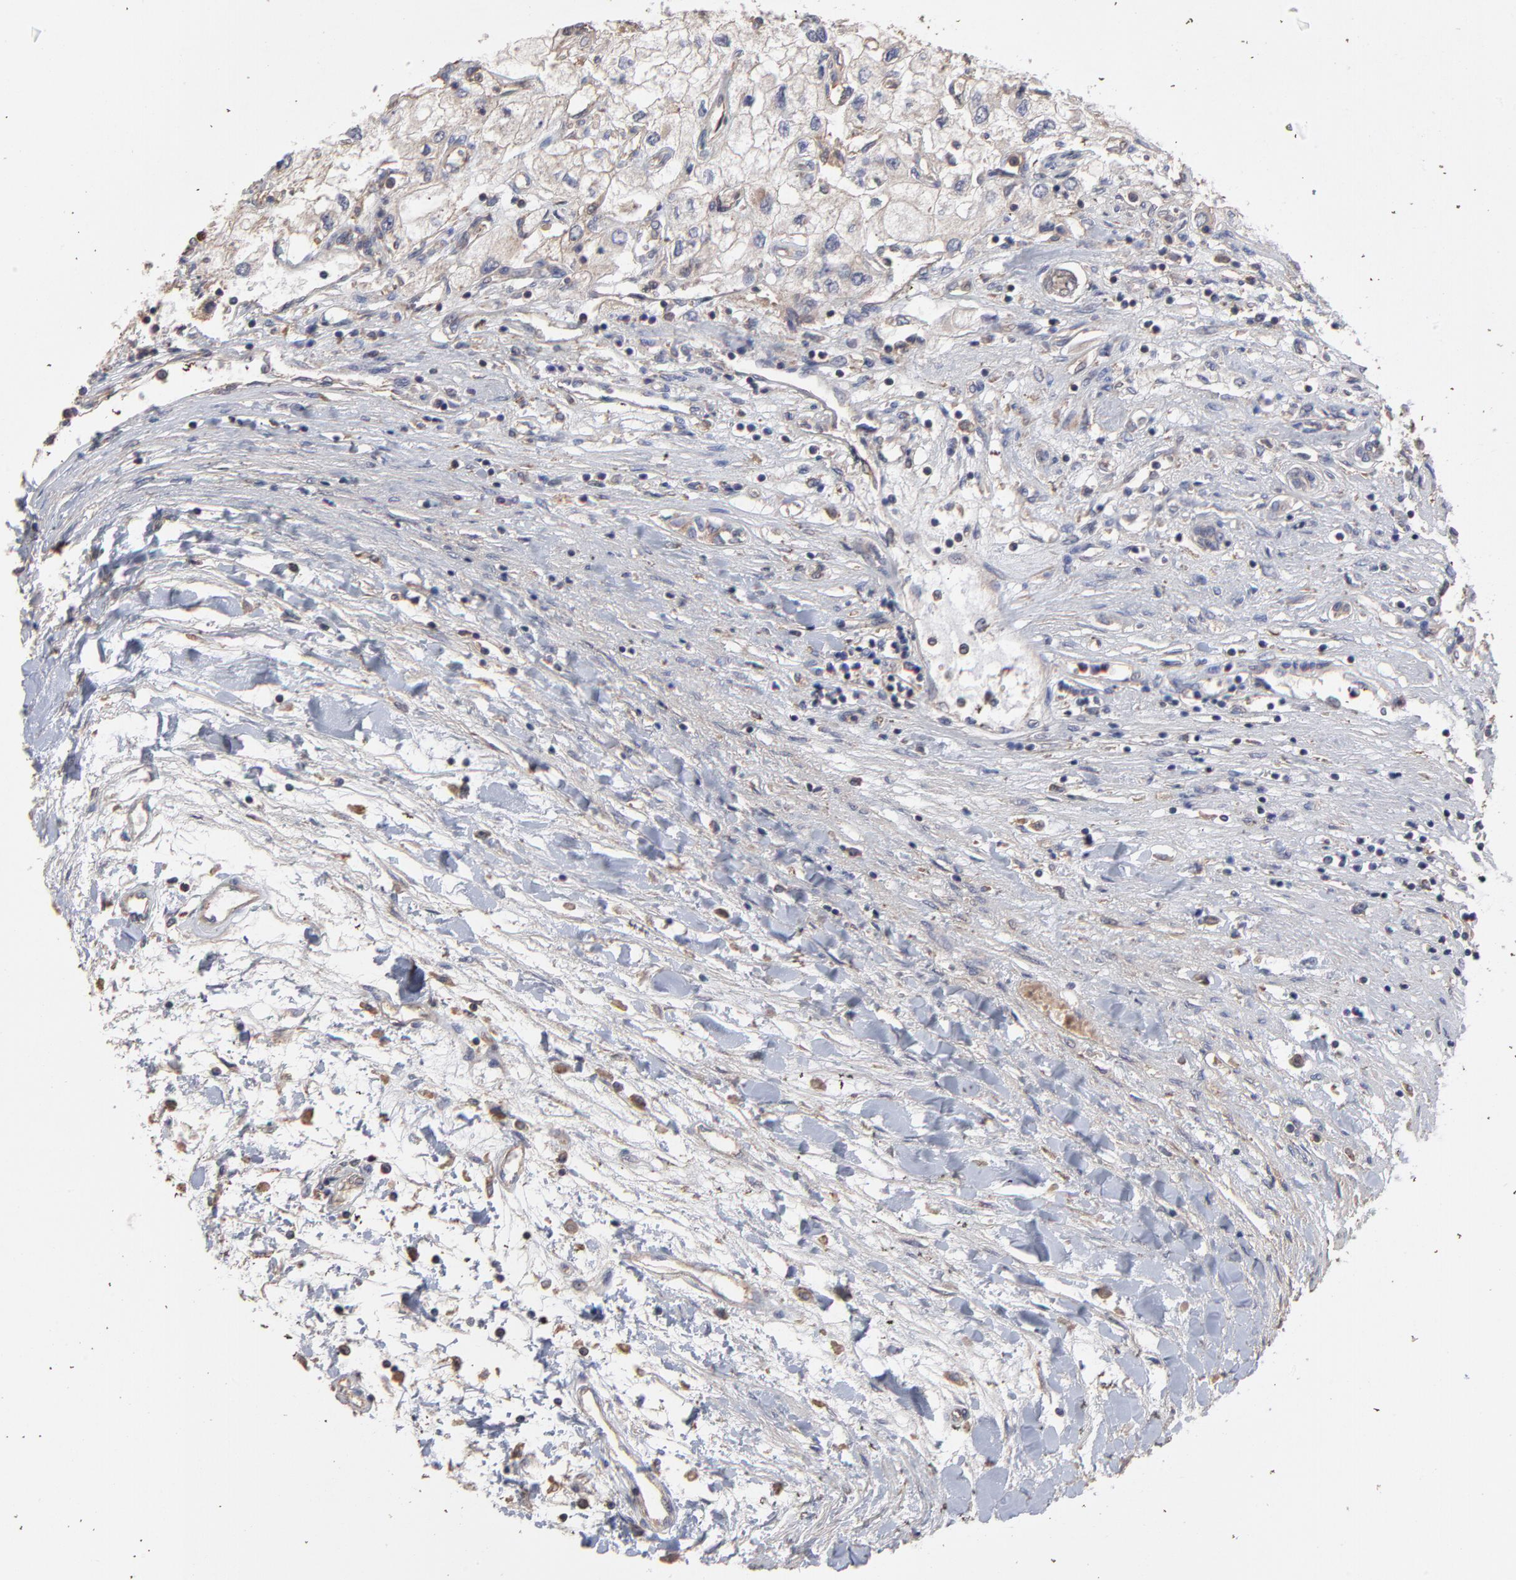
{"staining": {"intensity": "moderate", "quantity": ">75%", "location": "cytoplasmic/membranous"}, "tissue": "renal cancer", "cell_type": "Tumor cells", "image_type": "cancer", "snomed": [{"axis": "morphology", "description": "Adenocarcinoma, NOS"}, {"axis": "topography", "description": "Kidney"}], "caption": "Adenocarcinoma (renal) stained with a brown dye shows moderate cytoplasmic/membranous positive expression in approximately >75% of tumor cells.", "gene": "TANGO2", "patient": {"sex": "male", "age": 57}}